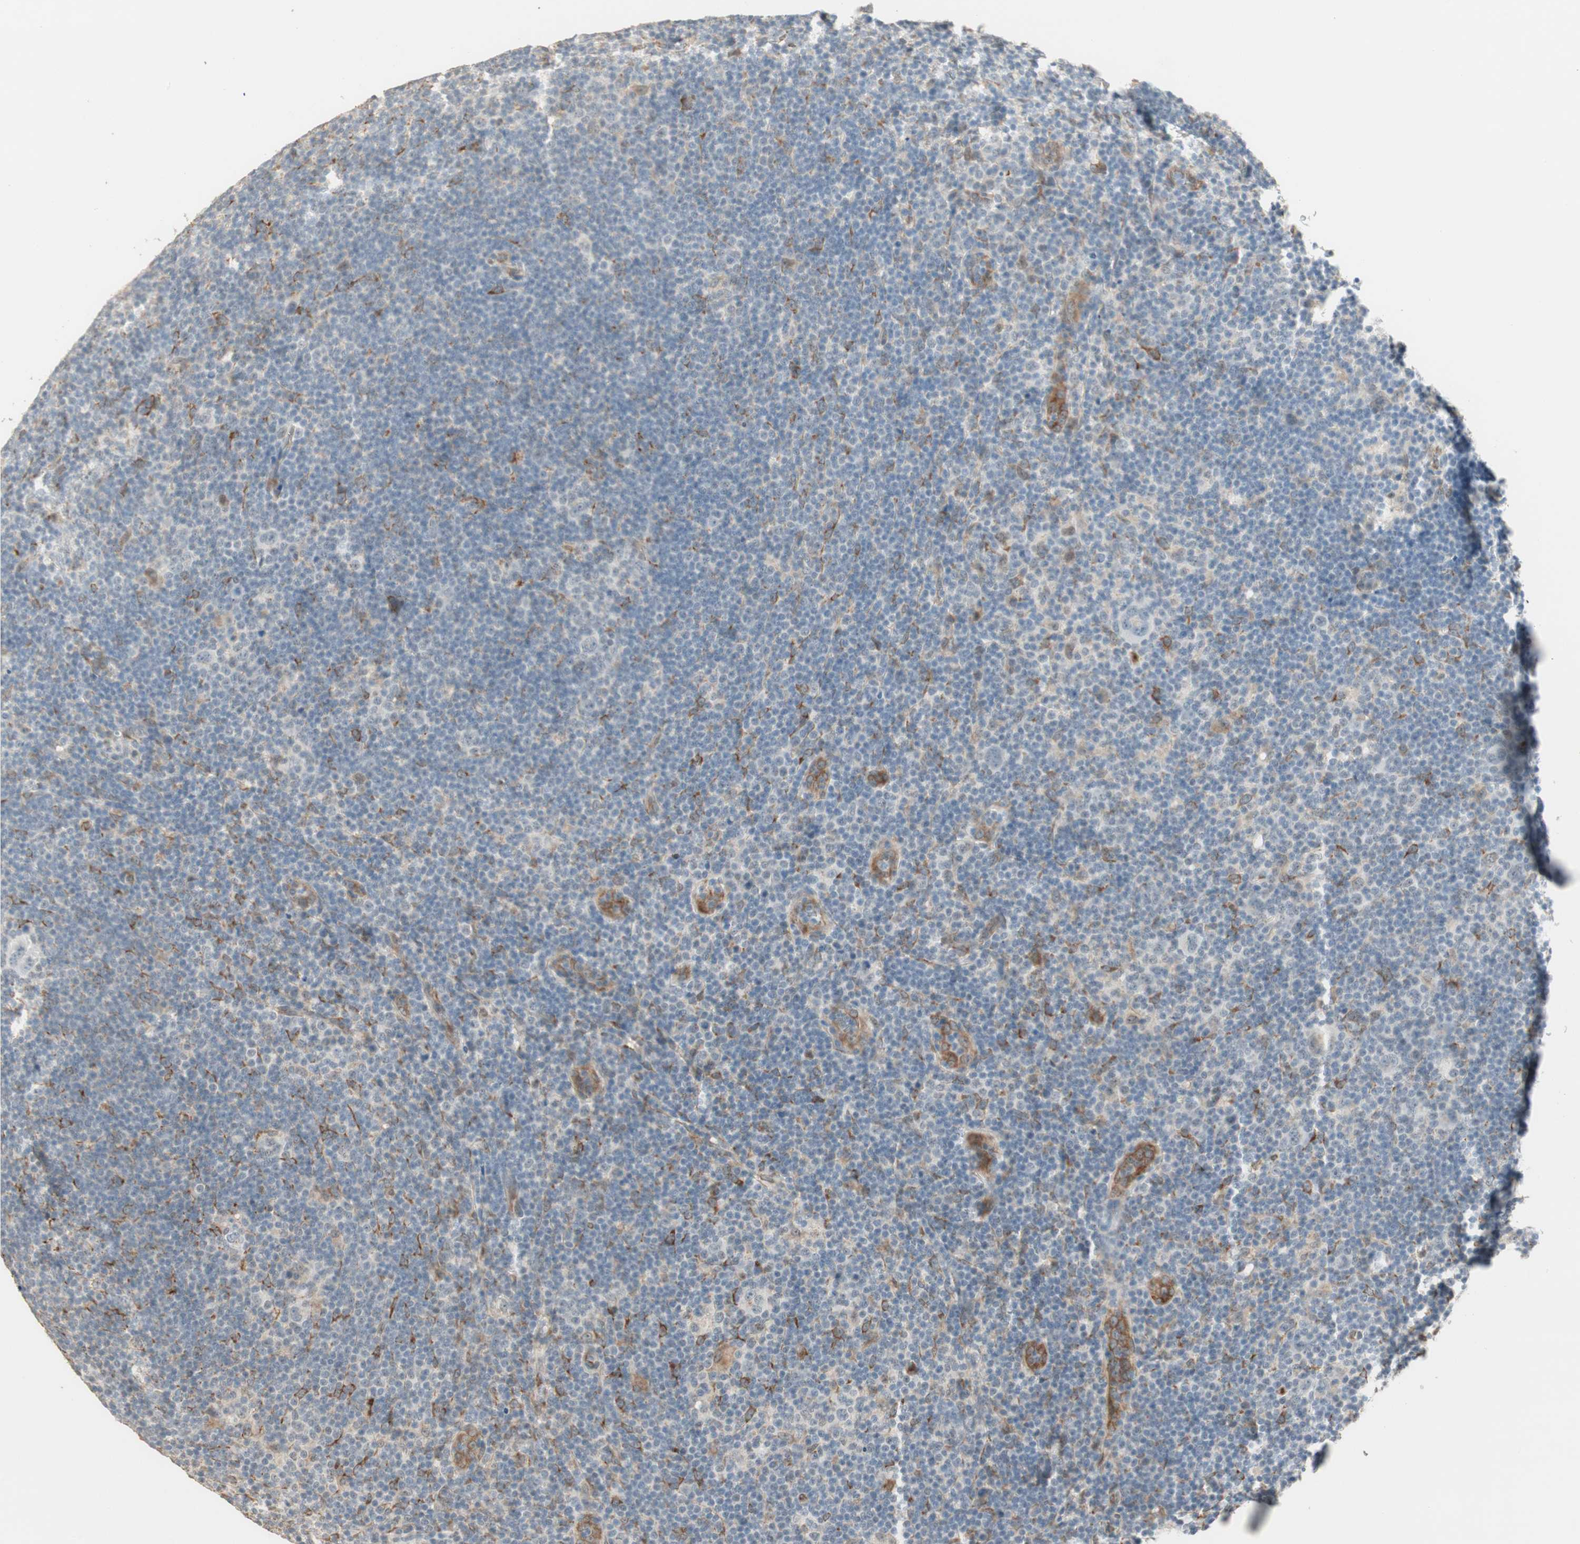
{"staining": {"intensity": "negative", "quantity": "none", "location": "none"}, "tissue": "lymphoma", "cell_type": "Tumor cells", "image_type": "cancer", "snomed": [{"axis": "morphology", "description": "Hodgkin's disease, NOS"}, {"axis": "topography", "description": "Lymph node"}], "caption": "An image of human Hodgkin's disease is negative for staining in tumor cells.", "gene": "TASOR", "patient": {"sex": "female", "age": 57}}